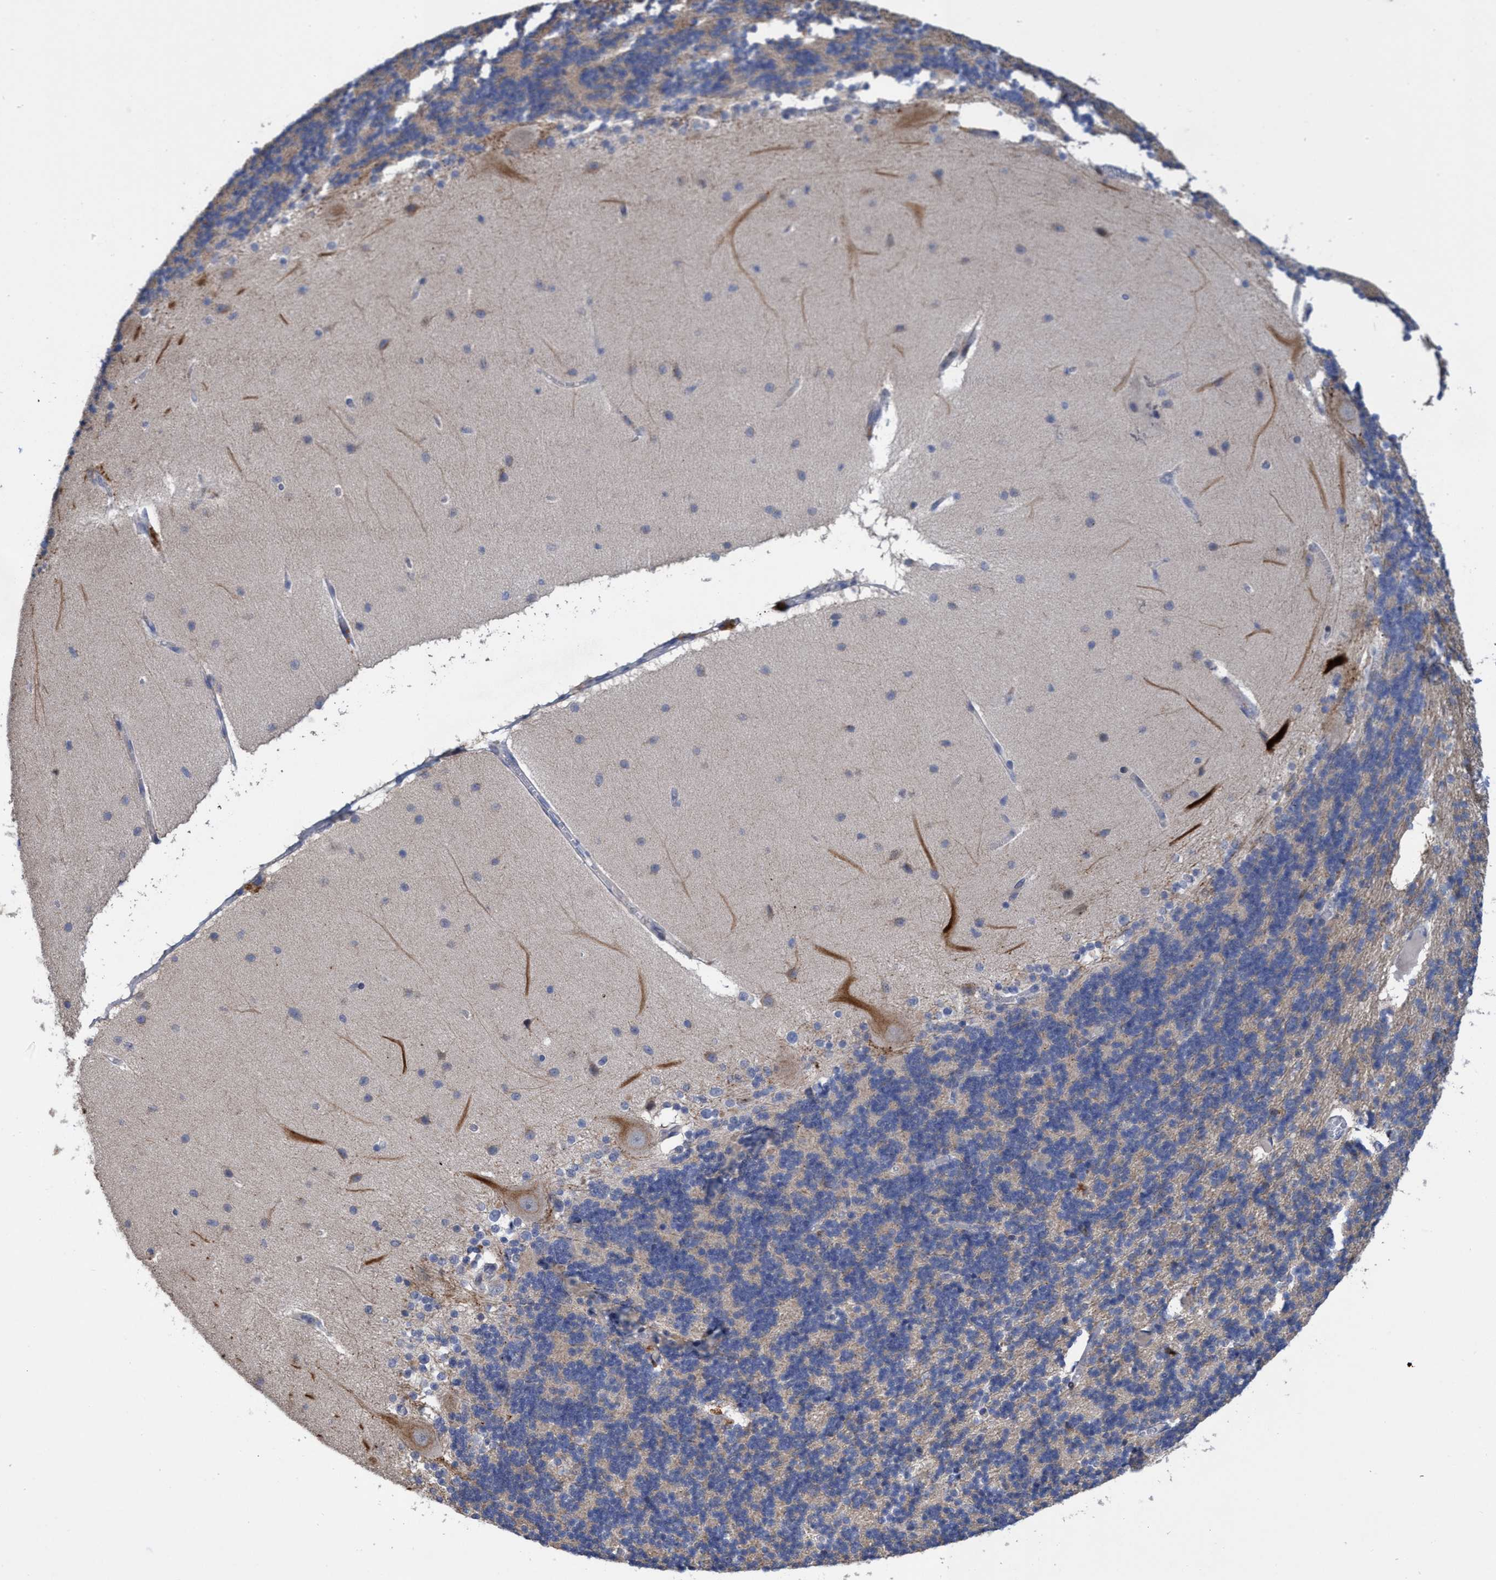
{"staining": {"intensity": "weak", "quantity": "<25%", "location": "cytoplasmic/membranous"}, "tissue": "cerebellum", "cell_type": "Cells in granular layer", "image_type": "normal", "snomed": [{"axis": "morphology", "description": "Normal tissue, NOS"}, {"axis": "topography", "description": "Cerebellum"}], "caption": "Micrograph shows no protein staining in cells in granular layer of unremarkable cerebellum. (DAB immunohistochemistry, high magnification).", "gene": "SEMA4D", "patient": {"sex": "female", "age": 54}}